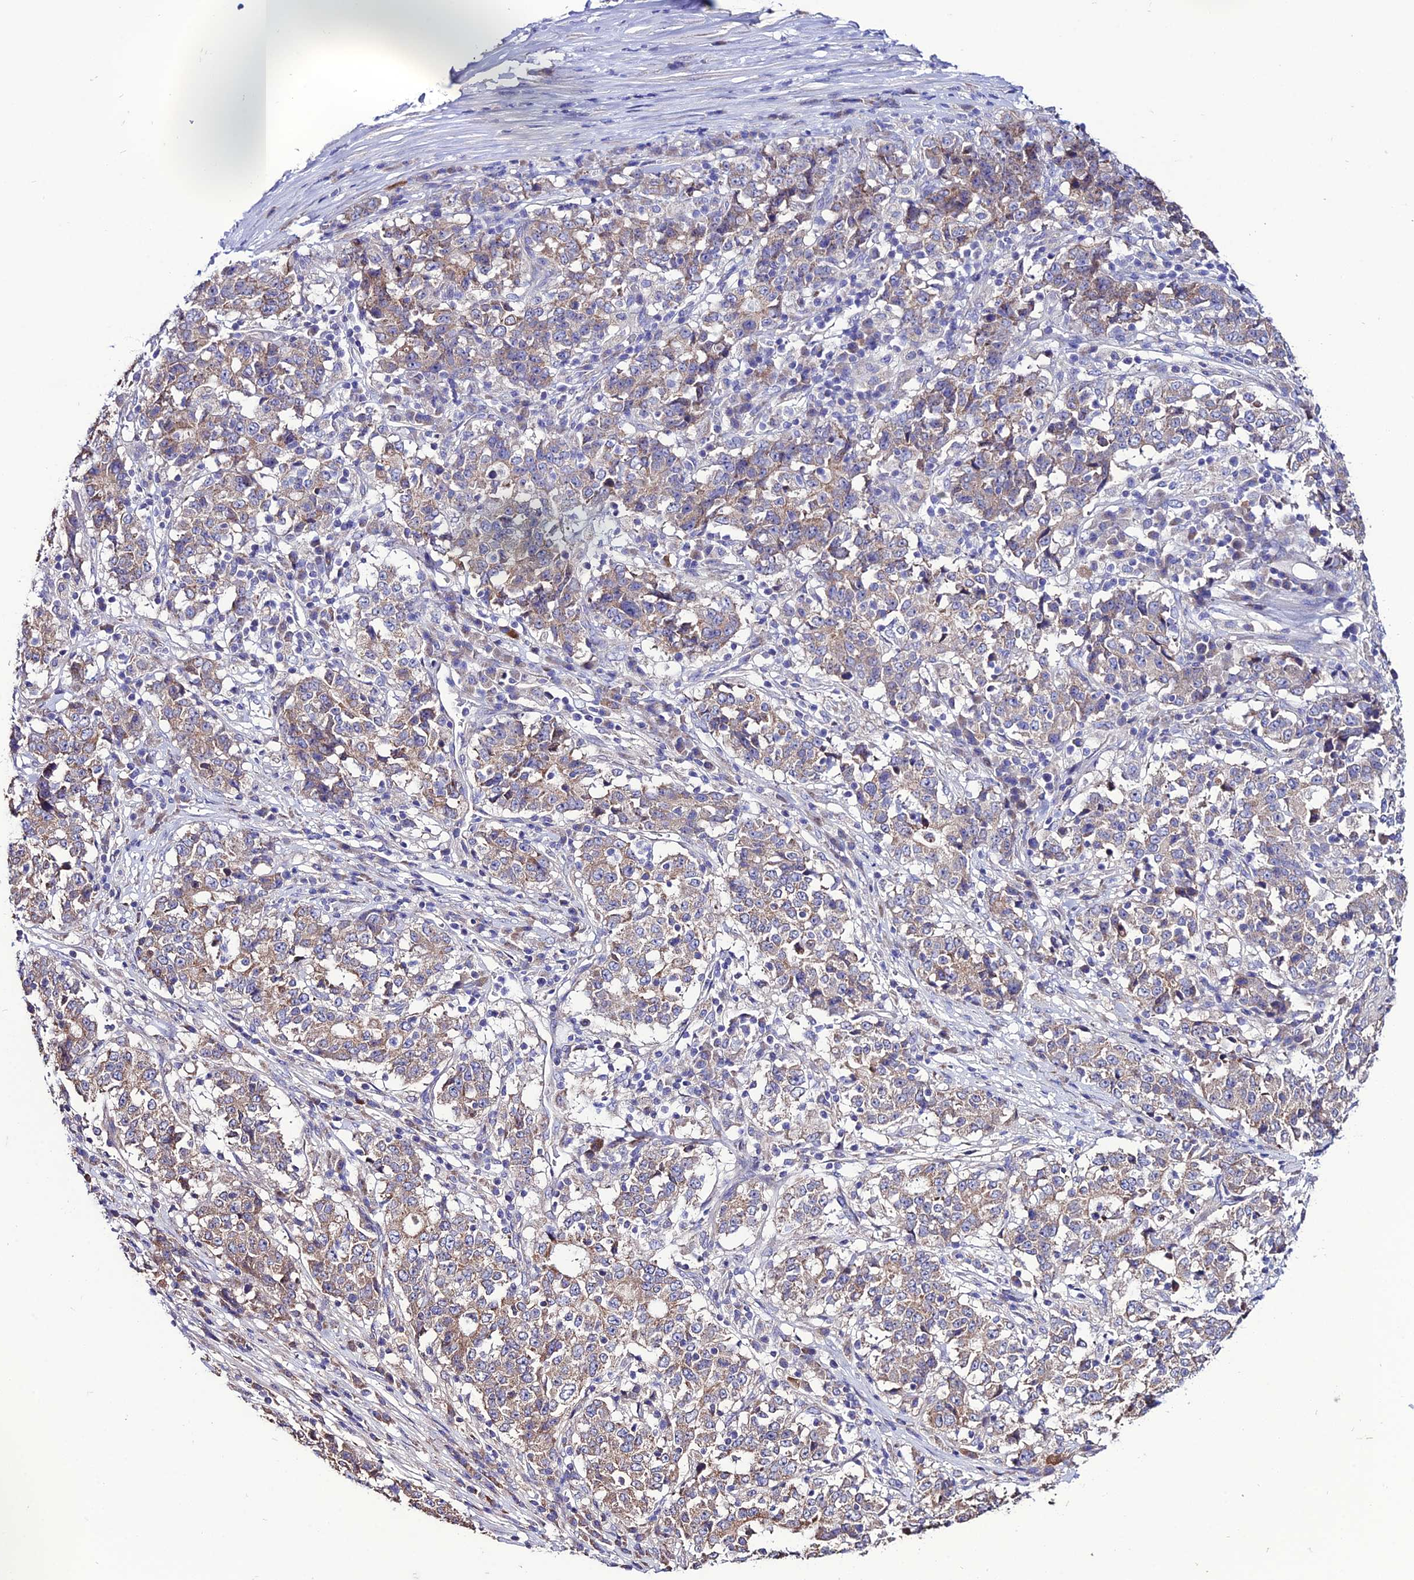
{"staining": {"intensity": "weak", "quantity": "25%-75%", "location": "cytoplasmic/membranous"}, "tissue": "stomach cancer", "cell_type": "Tumor cells", "image_type": "cancer", "snomed": [{"axis": "morphology", "description": "Adenocarcinoma, NOS"}, {"axis": "topography", "description": "Stomach"}], "caption": "Tumor cells display weak cytoplasmic/membranous positivity in about 25%-75% of cells in stomach cancer. The protein of interest is stained brown, and the nuclei are stained in blue (DAB (3,3'-diaminobenzidine) IHC with brightfield microscopy, high magnification).", "gene": "HOGA1", "patient": {"sex": "male", "age": 59}}